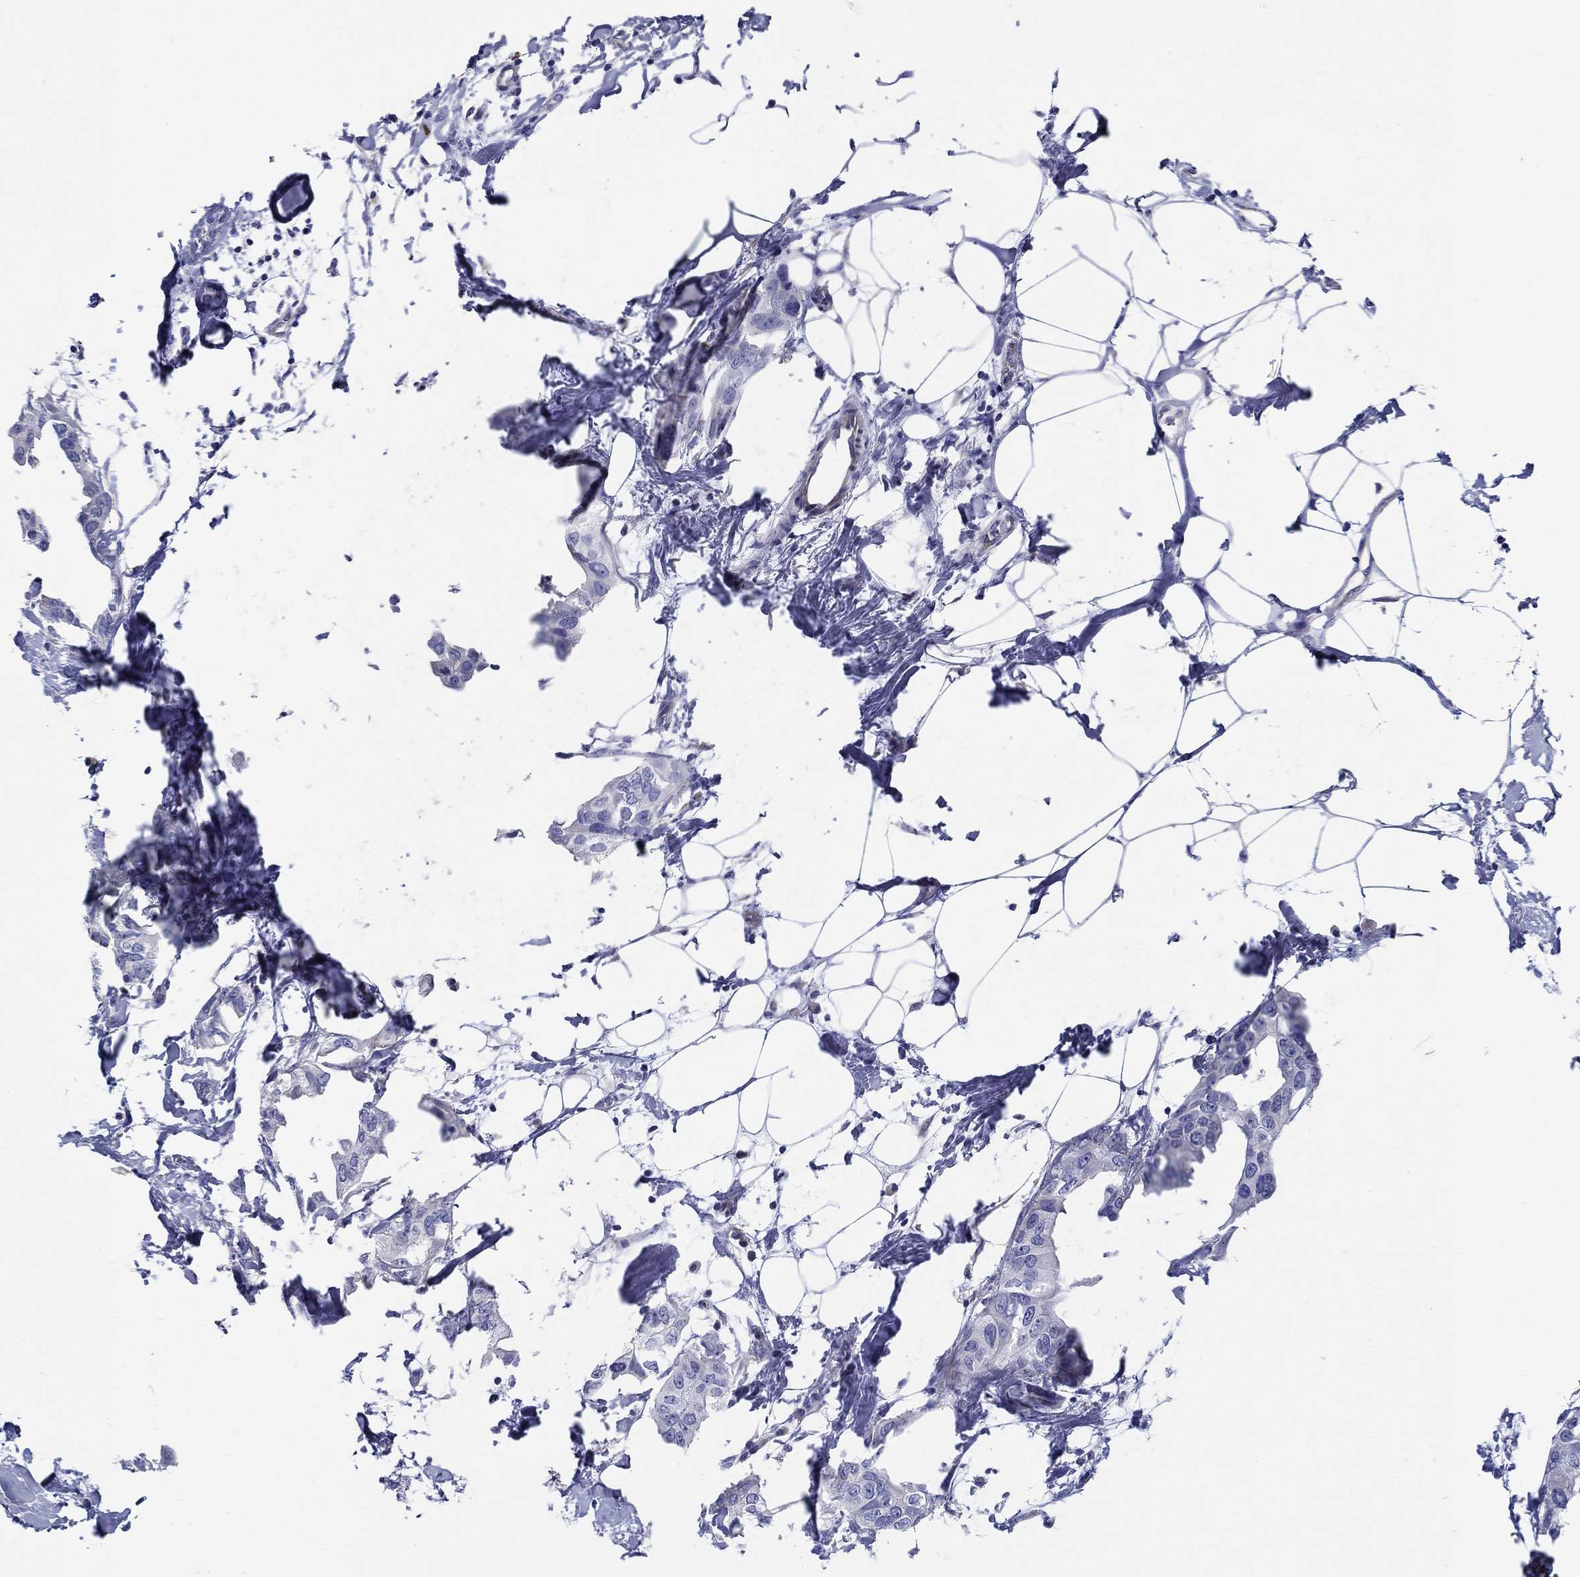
{"staining": {"intensity": "negative", "quantity": "none", "location": "none"}, "tissue": "breast cancer", "cell_type": "Tumor cells", "image_type": "cancer", "snomed": [{"axis": "morphology", "description": "Normal tissue, NOS"}, {"axis": "morphology", "description": "Duct carcinoma"}, {"axis": "topography", "description": "Breast"}], "caption": "This is a photomicrograph of immunohistochemistry (IHC) staining of breast cancer, which shows no staining in tumor cells.", "gene": "CRYGS", "patient": {"sex": "female", "age": 40}}